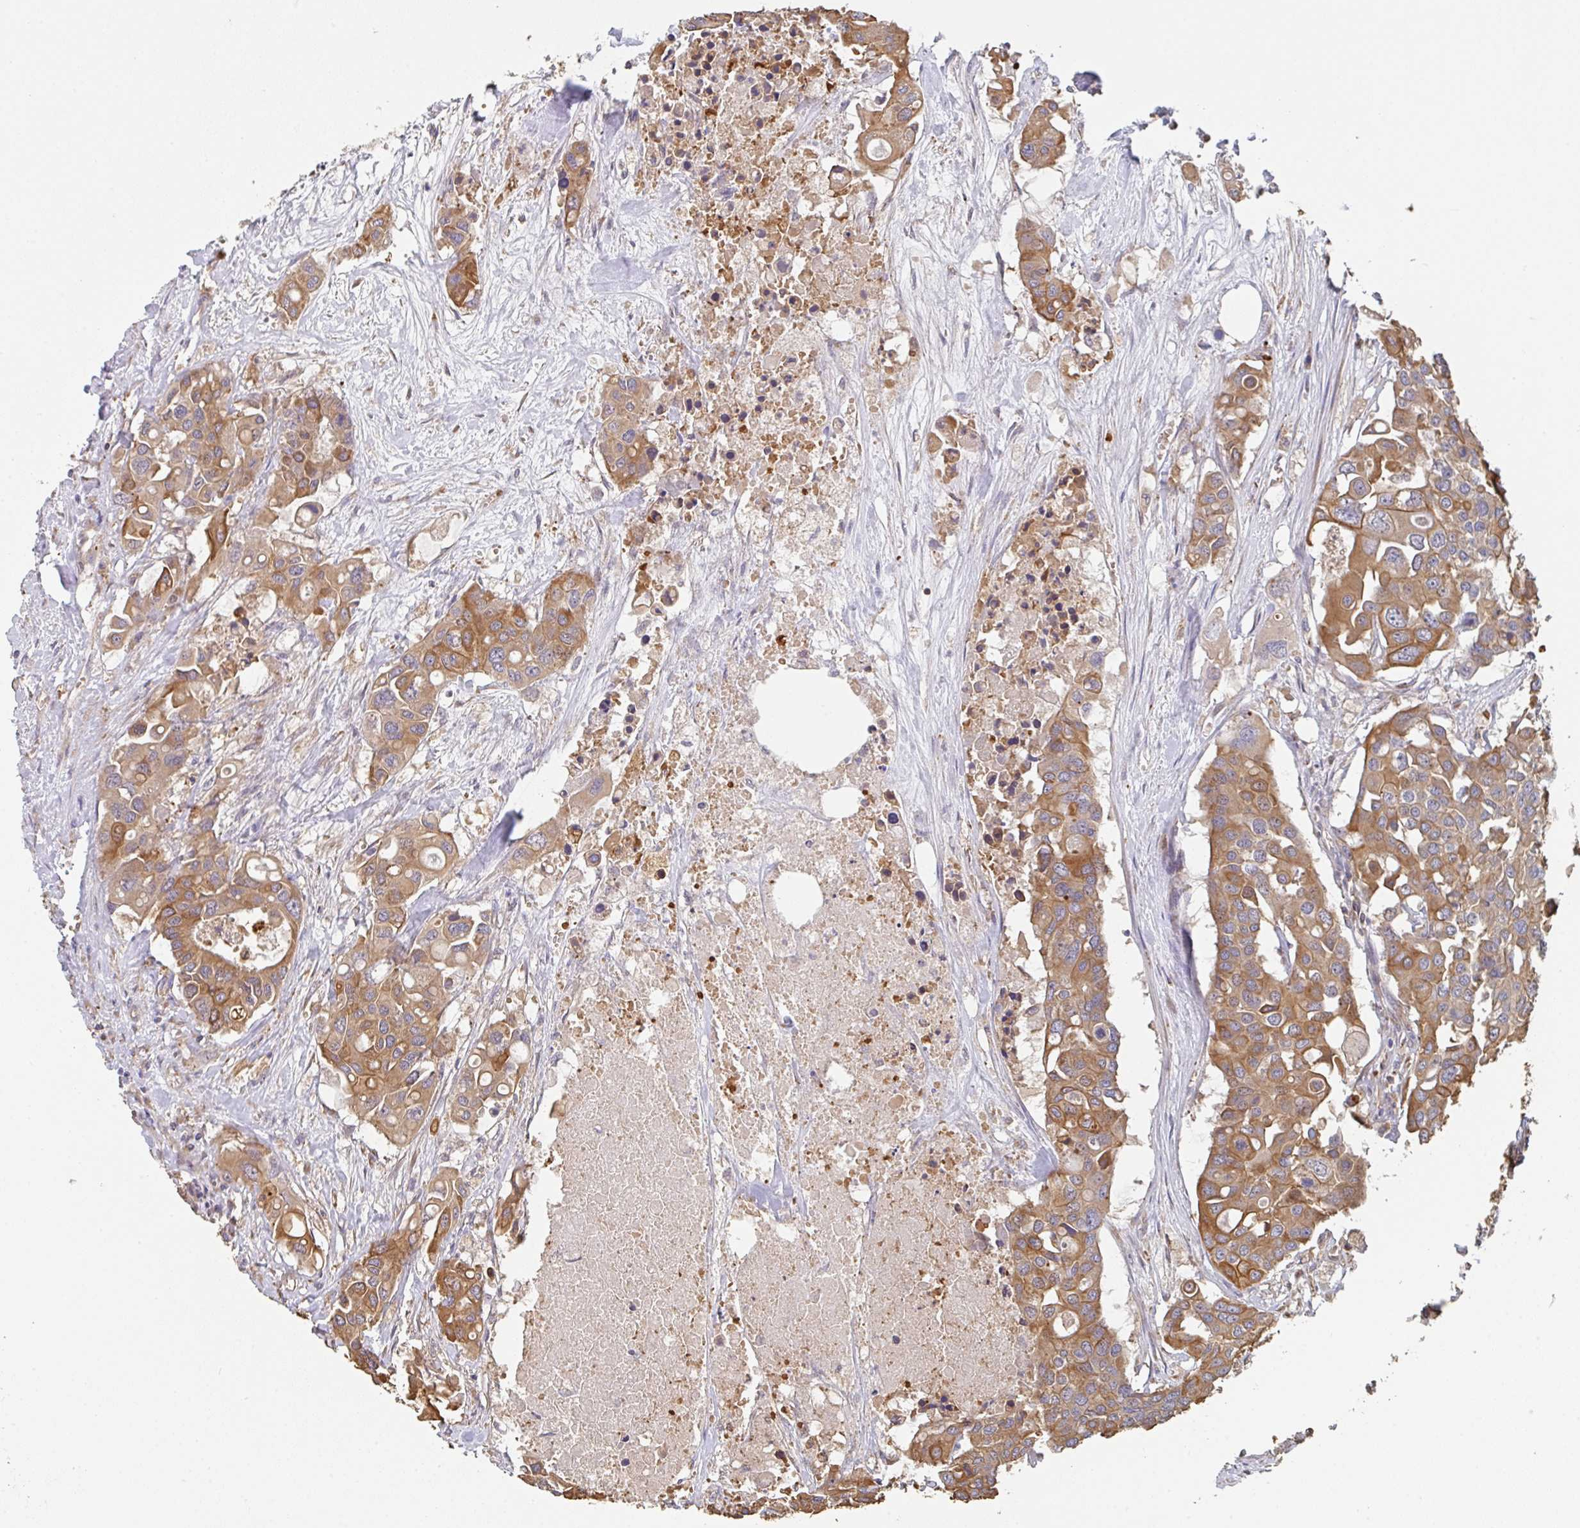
{"staining": {"intensity": "moderate", "quantity": ">75%", "location": "cytoplasmic/membranous"}, "tissue": "colorectal cancer", "cell_type": "Tumor cells", "image_type": "cancer", "snomed": [{"axis": "morphology", "description": "Adenocarcinoma, NOS"}, {"axis": "topography", "description": "Colon"}], "caption": "Human colorectal cancer stained with a brown dye exhibits moderate cytoplasmic/membranous positive staining in approximately >75% of tumor cells.", "gene": "POLG", "patient": {"sex": "male", "age": 77}}